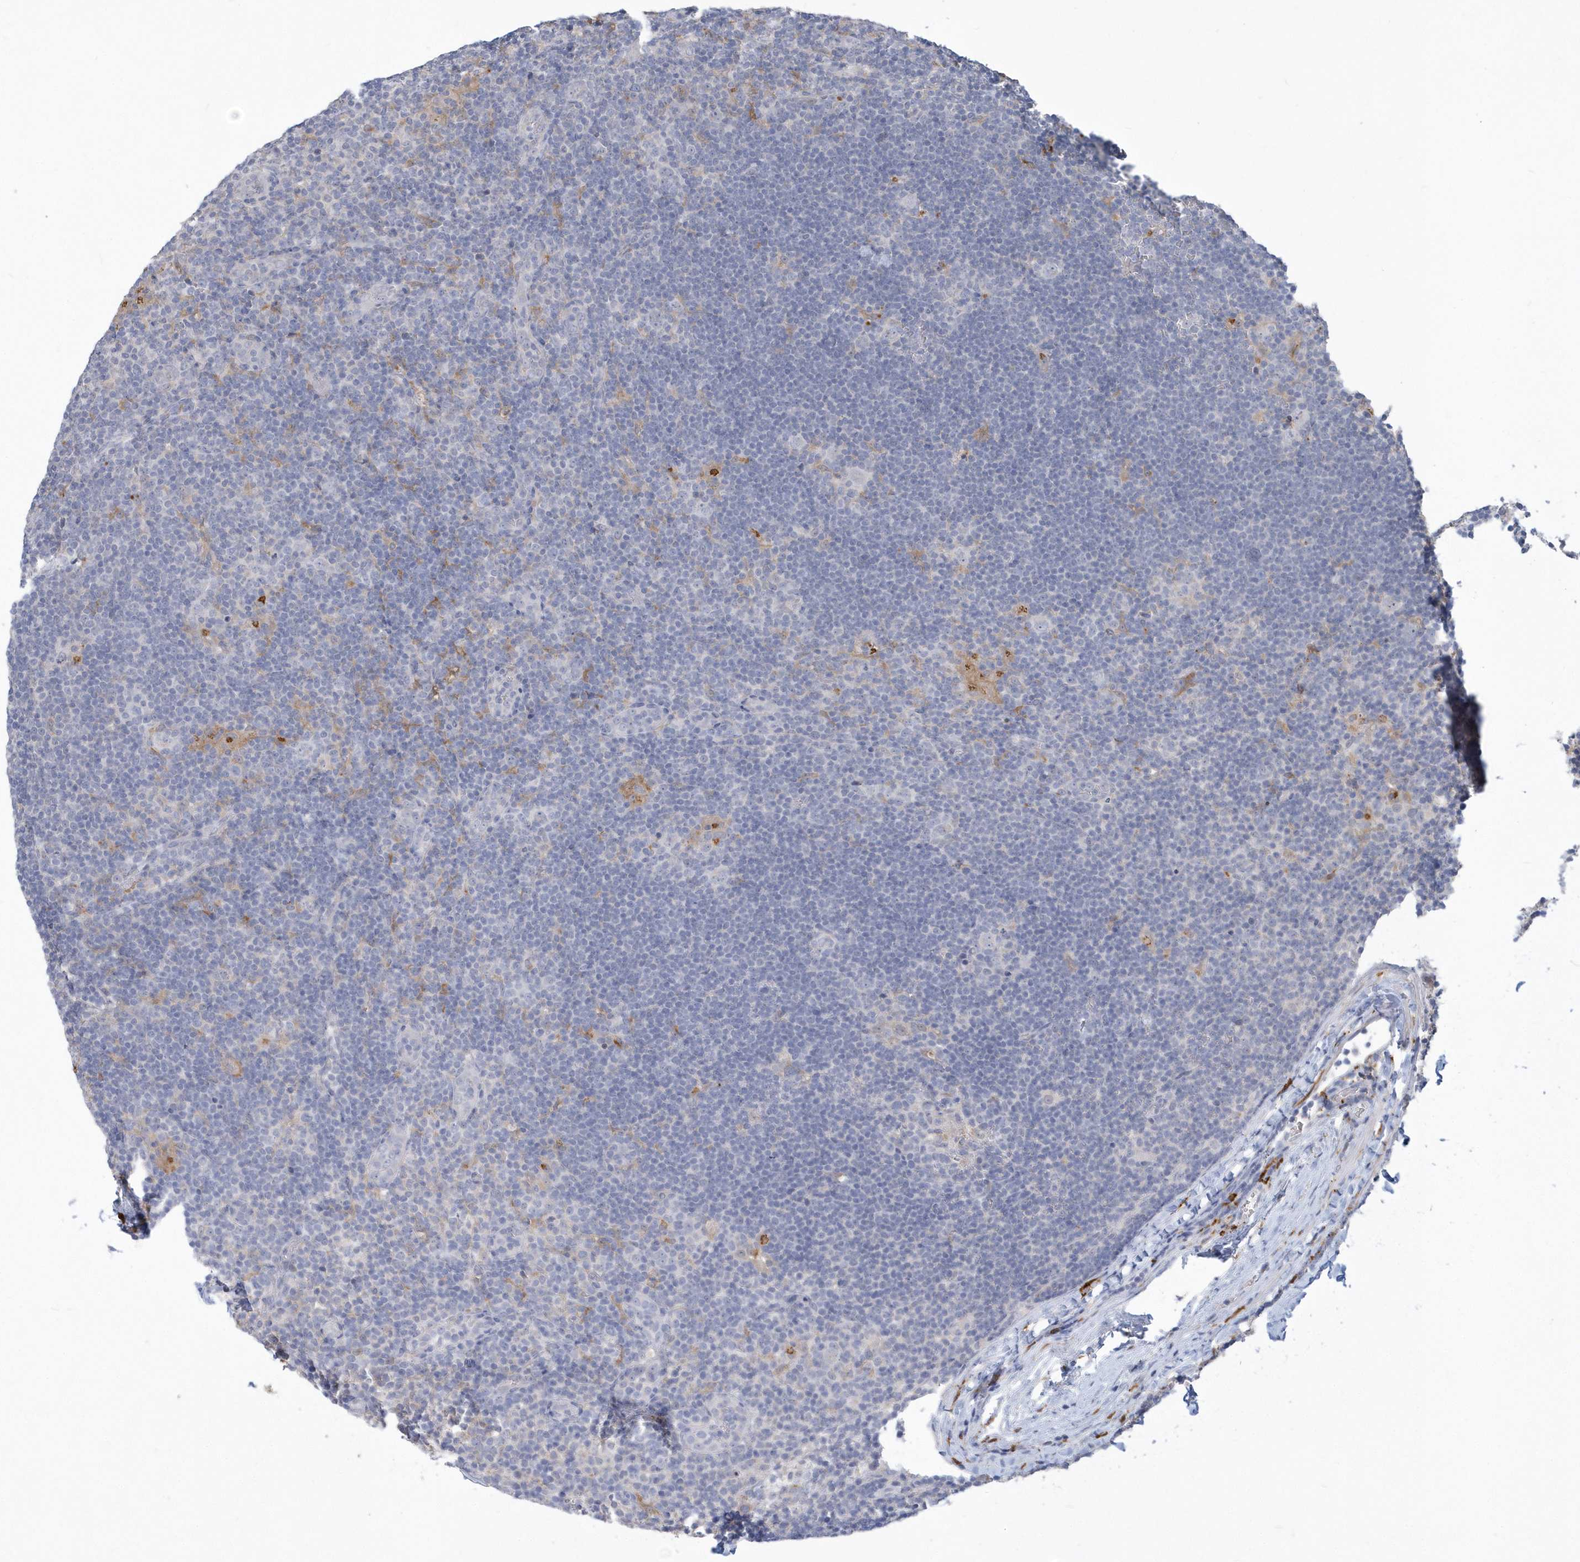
{"staining": {"intensity": "negative", "quantity": "none", "location": "none"}, "tissue": "lymphoma", "cell_type": "Tumor cells", "image_type": "cancer", "snomed": [{"axis": "morphology", "description": "Hodgkin's disease, NOS"}, {"axis": "topography", "description": "Lymph node"}], "caption": "Lymphoma was stained to show a protein in brown. There is no significant staining in tumor cells. (Immunohistochemistry (ihc), brightfield microscopy, high magnification).", "gene": "TSPEAR", "patient": {"sex": "female", "age": 57}}